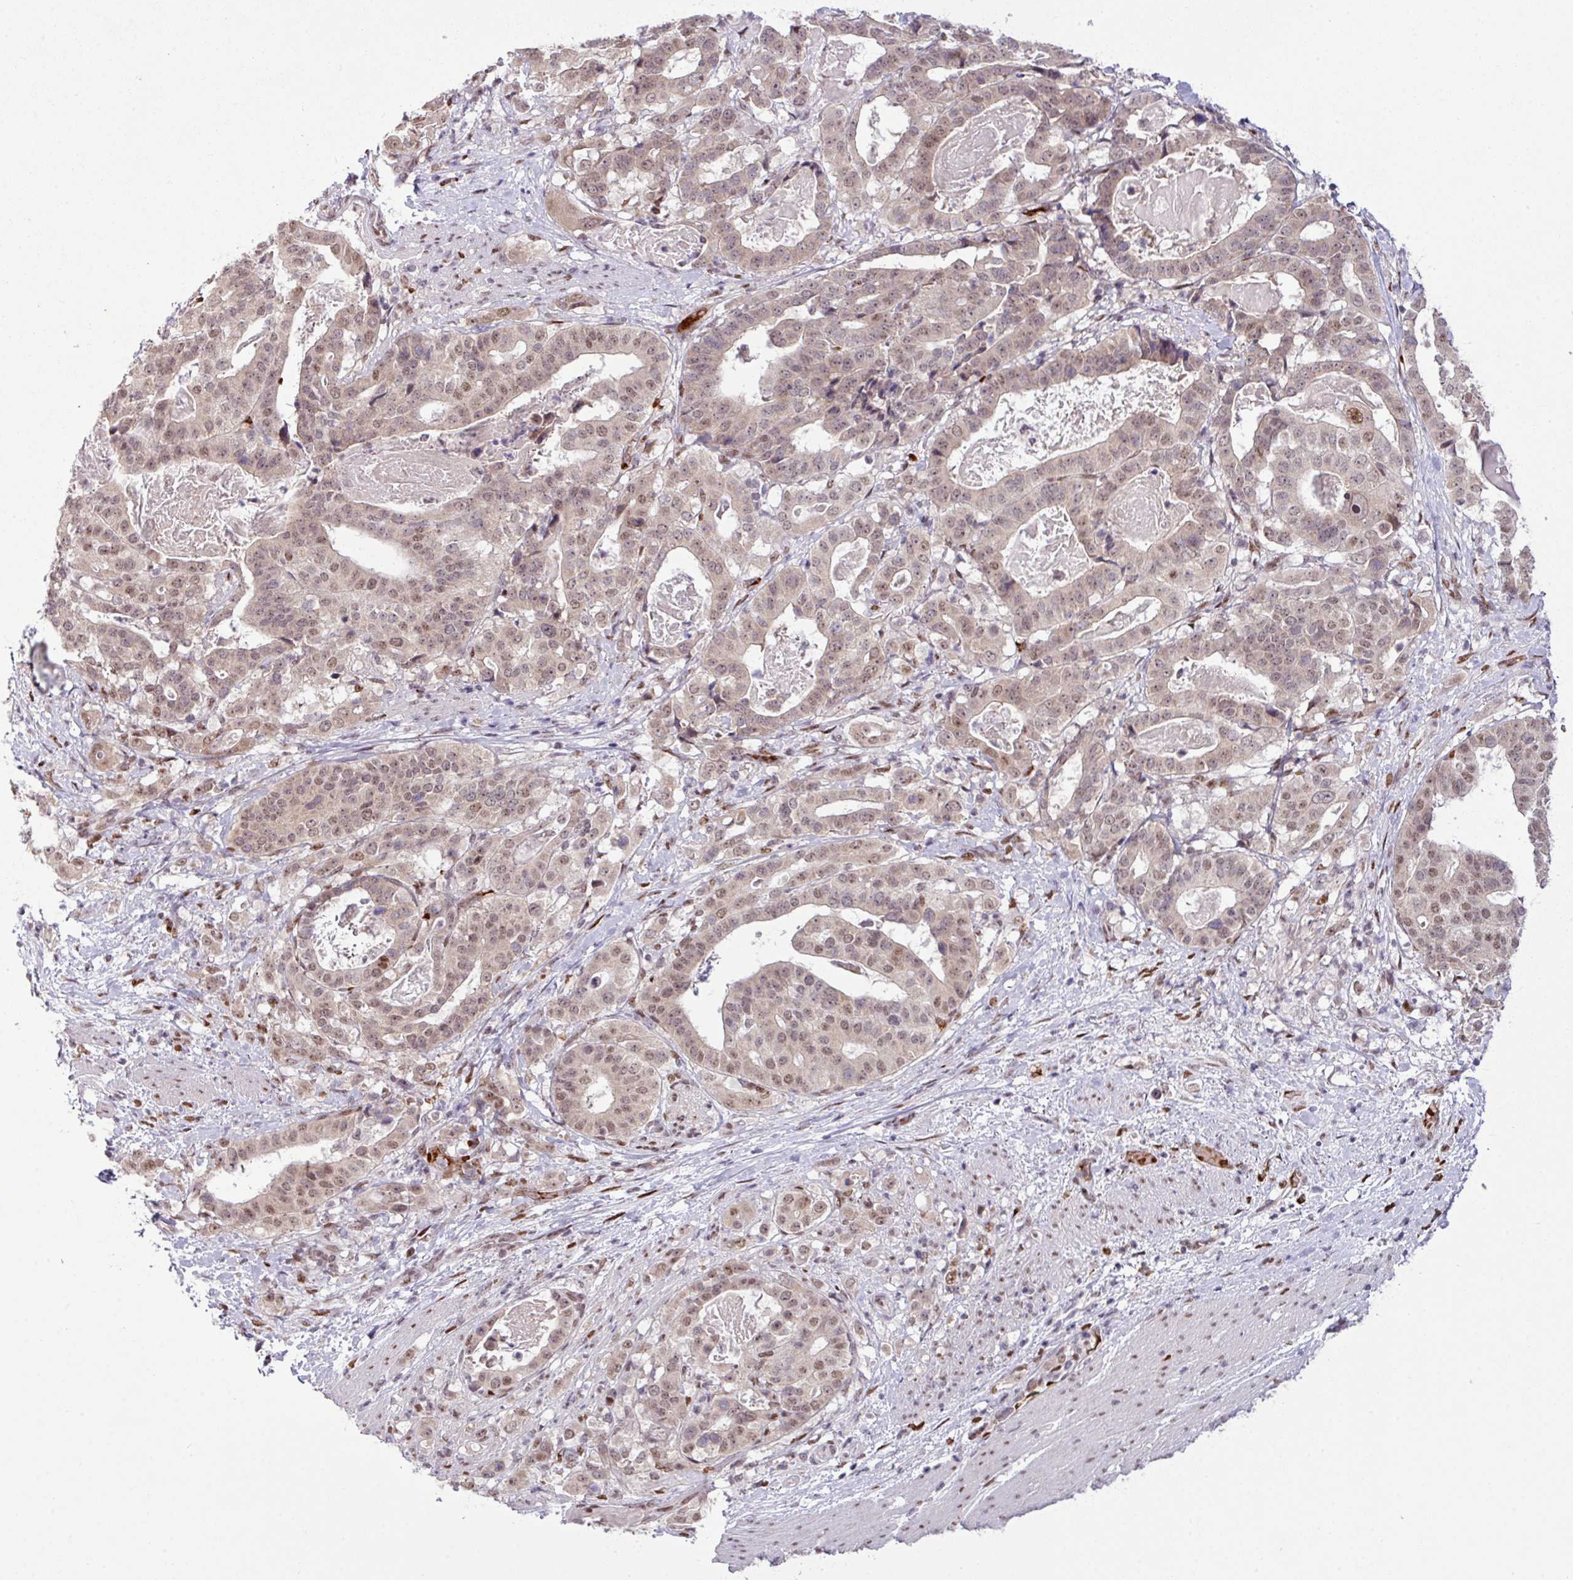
{"staining": {"intensity": "weak", "quantity": "25%-75%", "location": "cytoplasmic/membranous,nuclear"}, "tissue": "stomach cancer", "cell_type": "Tumor cells", "image_type": "cancer", "snomed": [{"axis": "morphology", "description": "Adenocarcinoma, NOS"}, {"axis": "topography", "description": "Stomach"}], "caption": "DAB immunohistochemical staining of stomach cancer (adenocarcinoma) demonstrates weak cytoplasmic/membranous and nuclear protein positivity in about 25%-75% of tumor cells.", "gene": "PRDM5", "patient": {"sex": "male", "age": 48}}